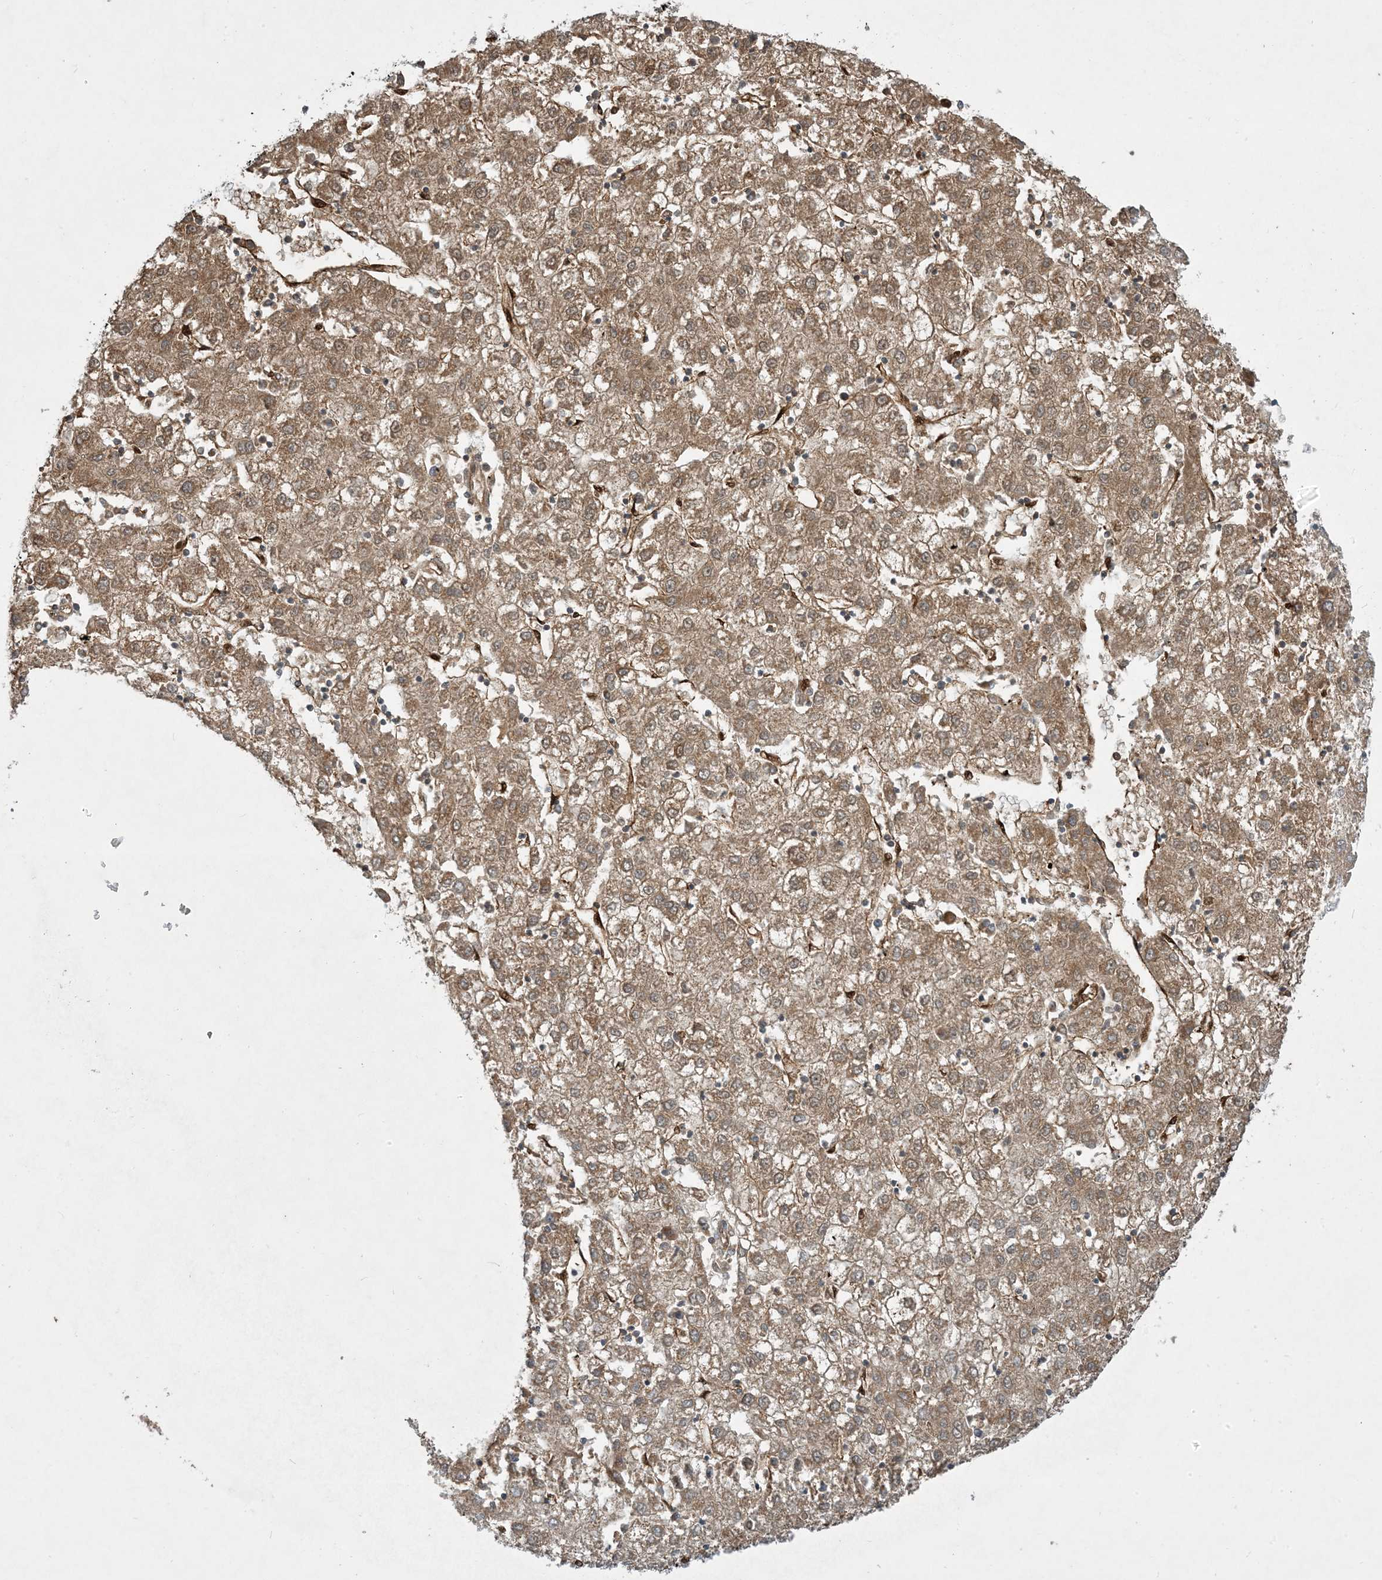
{"staining": {"intensity": "moderate", "quantity": ">75%", "location": "cytoplasmic/membranous"}, "tissue": "liver cancer", "cell_type": "Tumor cells", "image_type": "cancer", "snomed": [{"axis": "morphology", "description": "Carcinoma, Hepatocellular, NOS"}, {"axis": "topography", "description": "Liver"}], "caption": "An image showing moderate cytoplasmic/membranous positivity in approximately >75% of tumor cells in hepatocellular carcinoma (liver), as visualized by brown immunohistochemical staining.", "gene": "PPM1F", "patient": {"sex": "male", "age": 72}}